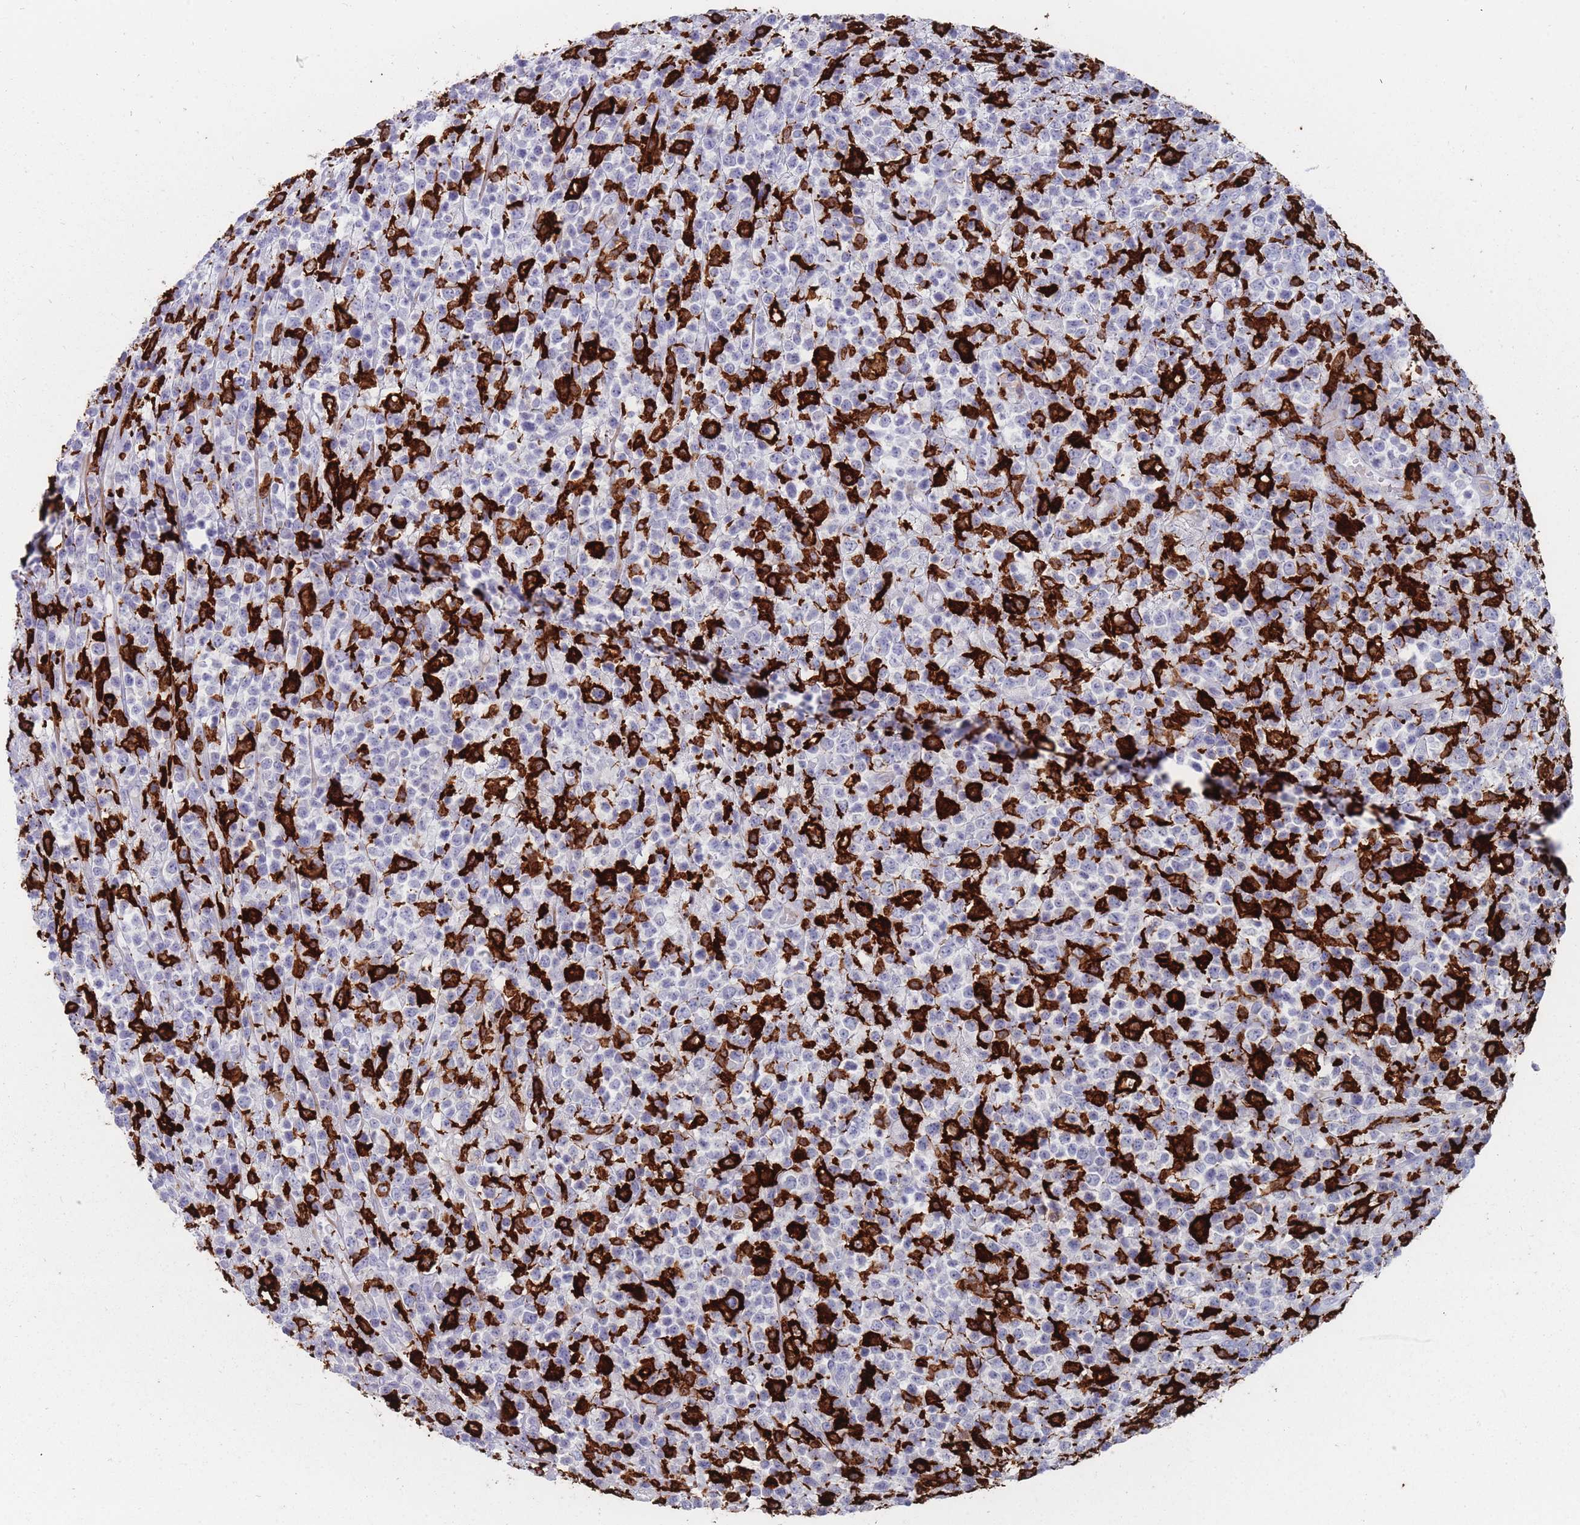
{"staining": {"intensity": "strong", "quantity": "25%-75%", "location": "cytoplasmic/membranous"}, "tissue": "lymphoma", "cell_type": "Tumor cells", "image_type": "cancer", "snomed": [{"axis": "morphology", "description": "Malignant lymphoma, non-Hodgkin's type, High grade"}, {"axis": "topography", "description": "Colon"}], "caption": "A histopathology image of lymphoma stained for a protein demonstrates strong cytoplasmic/membranous brown staining in tumor cells.", "gene": "AIF1", "patient": {"sex": "female", "age": 53}}